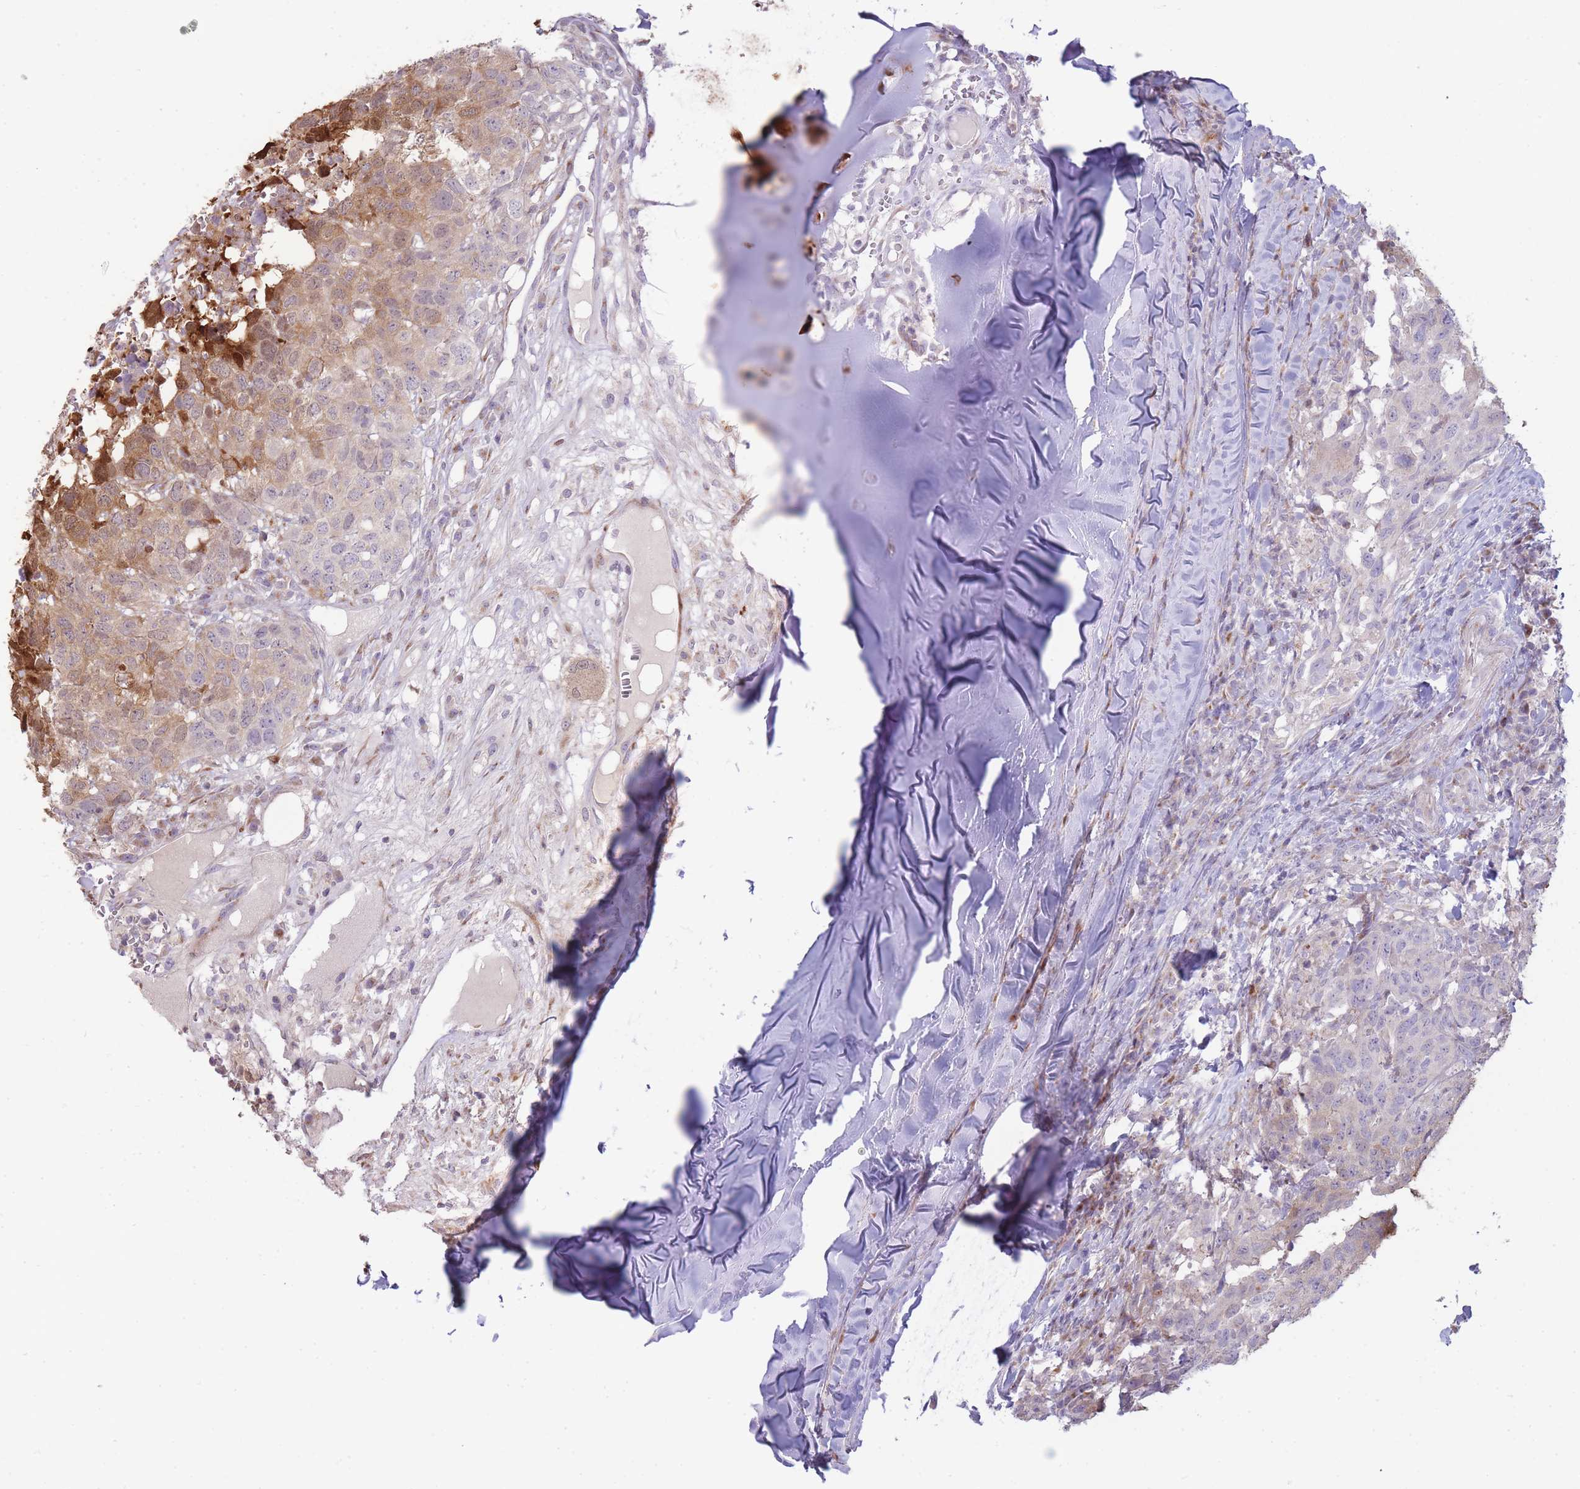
{"staining": {"intensity": "moderate", "quantity": "<25%", "location": "cytoplasmic/membranous"}, "tissue": "head and neck cancer", "cell_type": "Tumor cells", "image_type": "cancer", "snomed": [{"axis": "morphology", "description": "Normal tissue, NOS"}, {"axis": "morphology", "description": "Squamous cell carcinoma, NOS"}, {"axis": "topography", "description": "Skeletal muscle"}, {"axis": "topography", "description": "Vascular tissue"}, {"axis": "topography", "description": "Peripheral nerve tissue"}, {"axis": "topography", "description": "Head-Neck"}], "caption": "A brown stain shows moderate cytoplasmic/membranous positivity of a protein in head and neck cancer (squamous cell carcinoma) tumor cells.", "gene": "PPP3R2", "patient": {"sex": "male", "age": 66}}